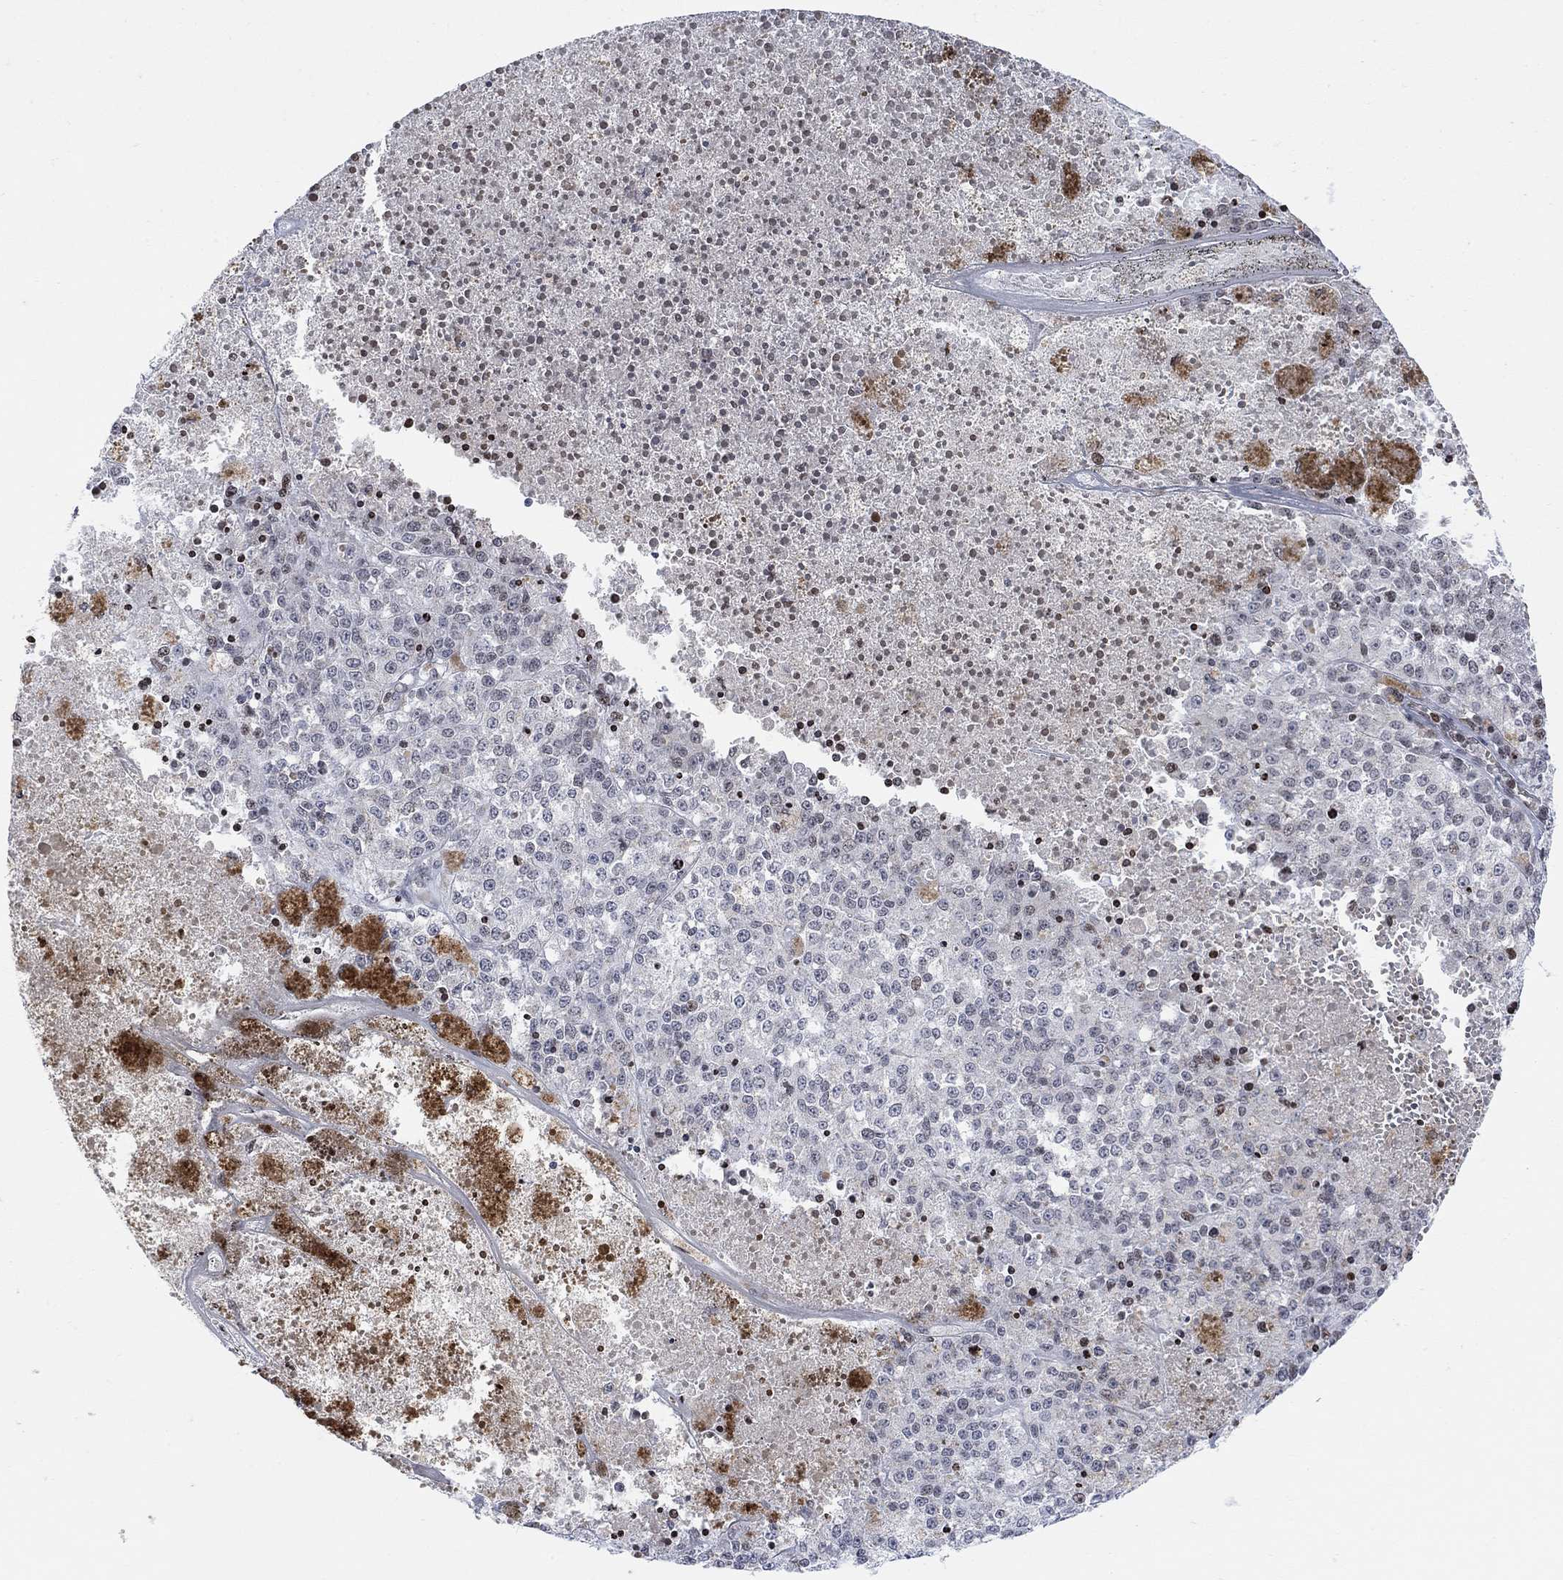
{"staining": {"intensity": "negative", "quantity": "none", "location": "none"}, "tissue": "melanoma", "cell_type": "Tumor cells", "image_type": "cancer", "snomed": [{"axis": "morphology", "description": "Malignant melanoma, Metastatic site"}, {"axis": "topography", "description": "Lymph node"}], "caption": "Tumor cells show no significant positivity in melanoma. (Stains: DAB IHC with hematoxylin counter stain, Microscopy: brightfield microscopy at high magnification).", "gene": "ABHD14A", "patient": {"sex": "female", "age": 64}}